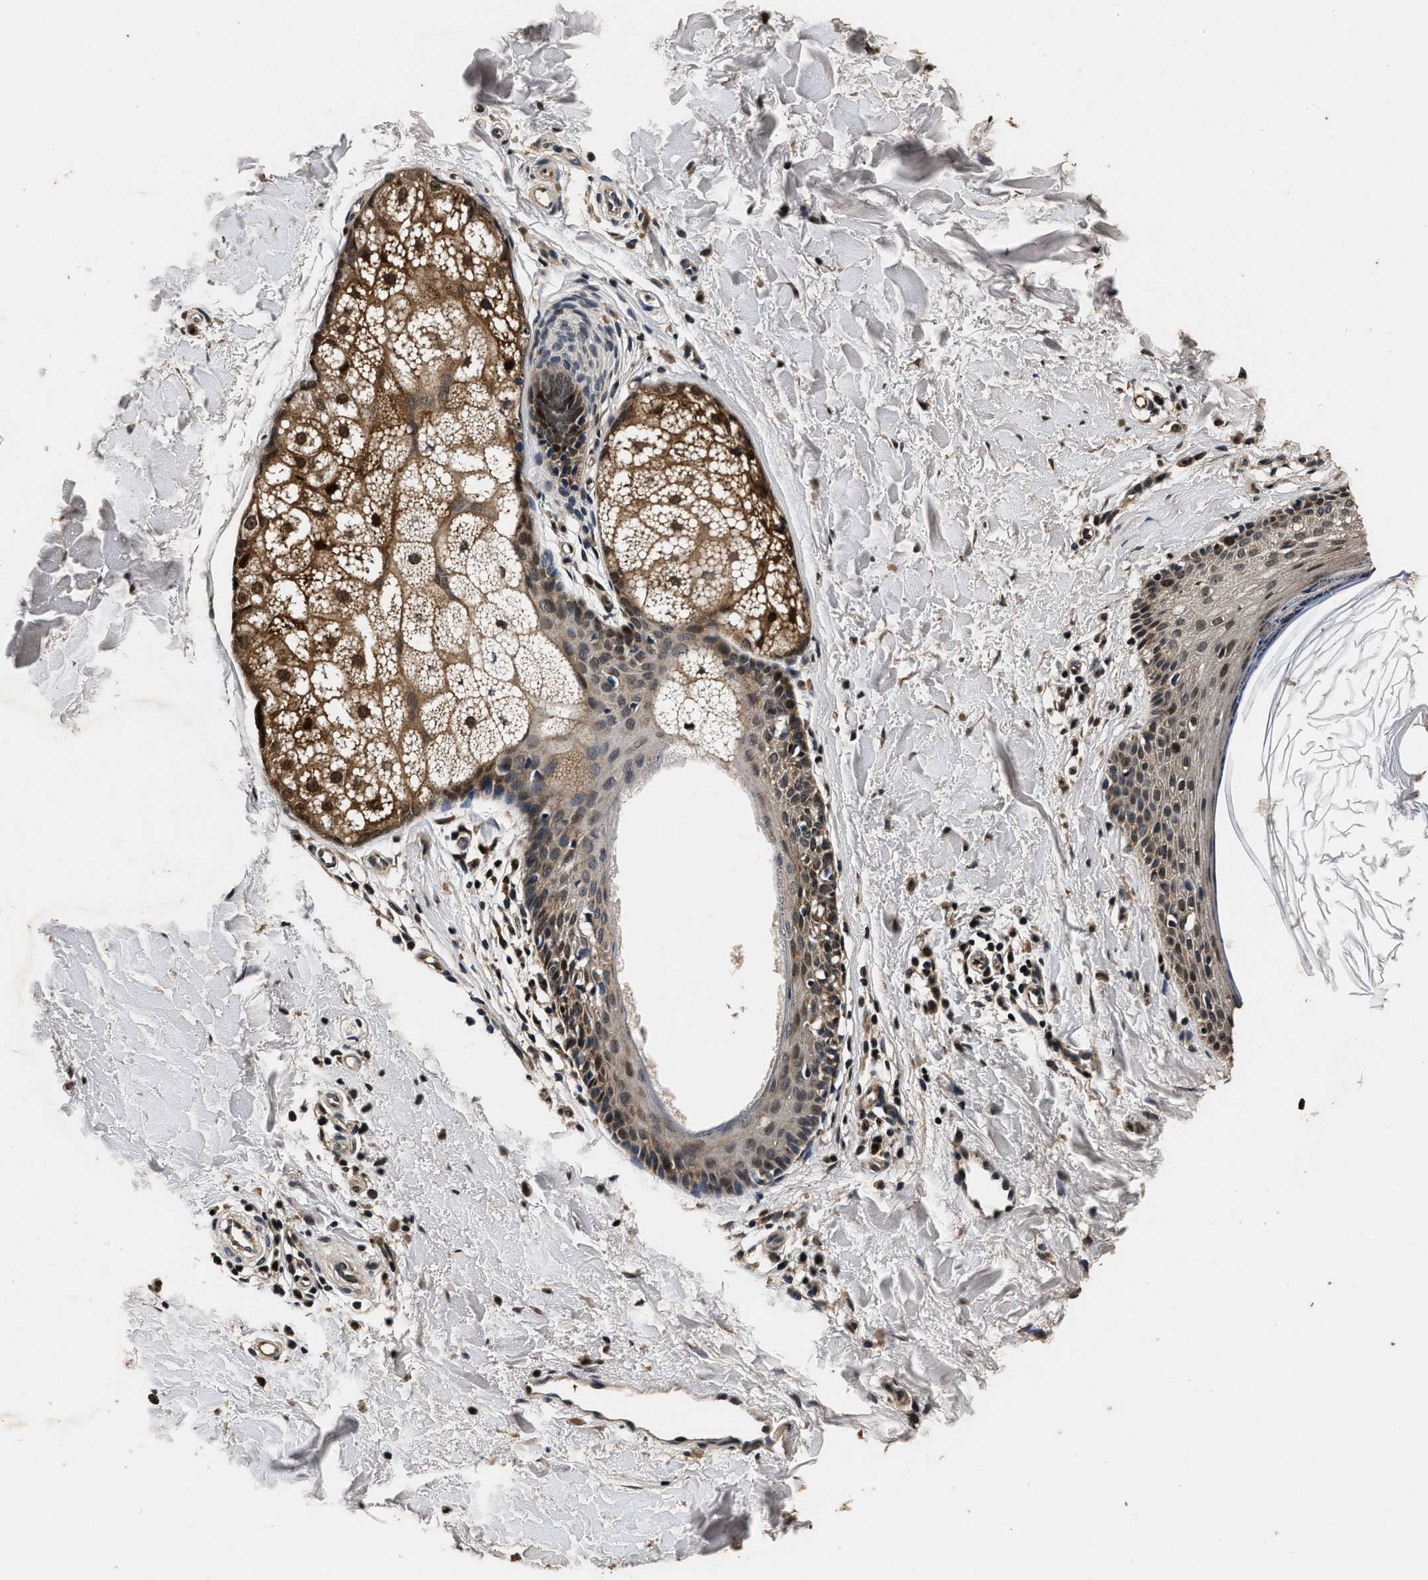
{"staining": {"intensity": "weak", "quantity": ">75%", "location": "cytoplasmic/membranous,nuclear"}, "tissue": "skin", "cell_type": "Fibroblasts", "image_type": "normal", "snomed": [{"axis": "morphology", "description": "Normal tissue, NOS"}, {"axis": "morphology", "description": "Malignant melanoma, Metastatic site"}, {"axis": "topography", "description": "Skin"}], "caption": "Immunohistochemistry (IHC) (DAB (3,3'-diaminobenzidine)) staining of unremarkable human skin demonstrates weak cytoplasmic/membranous,nuclear protein positivity in approximately >75% of fibroblasts.", "gene": "CSTF1", "patient": {"sex": "male", "age": 41}}